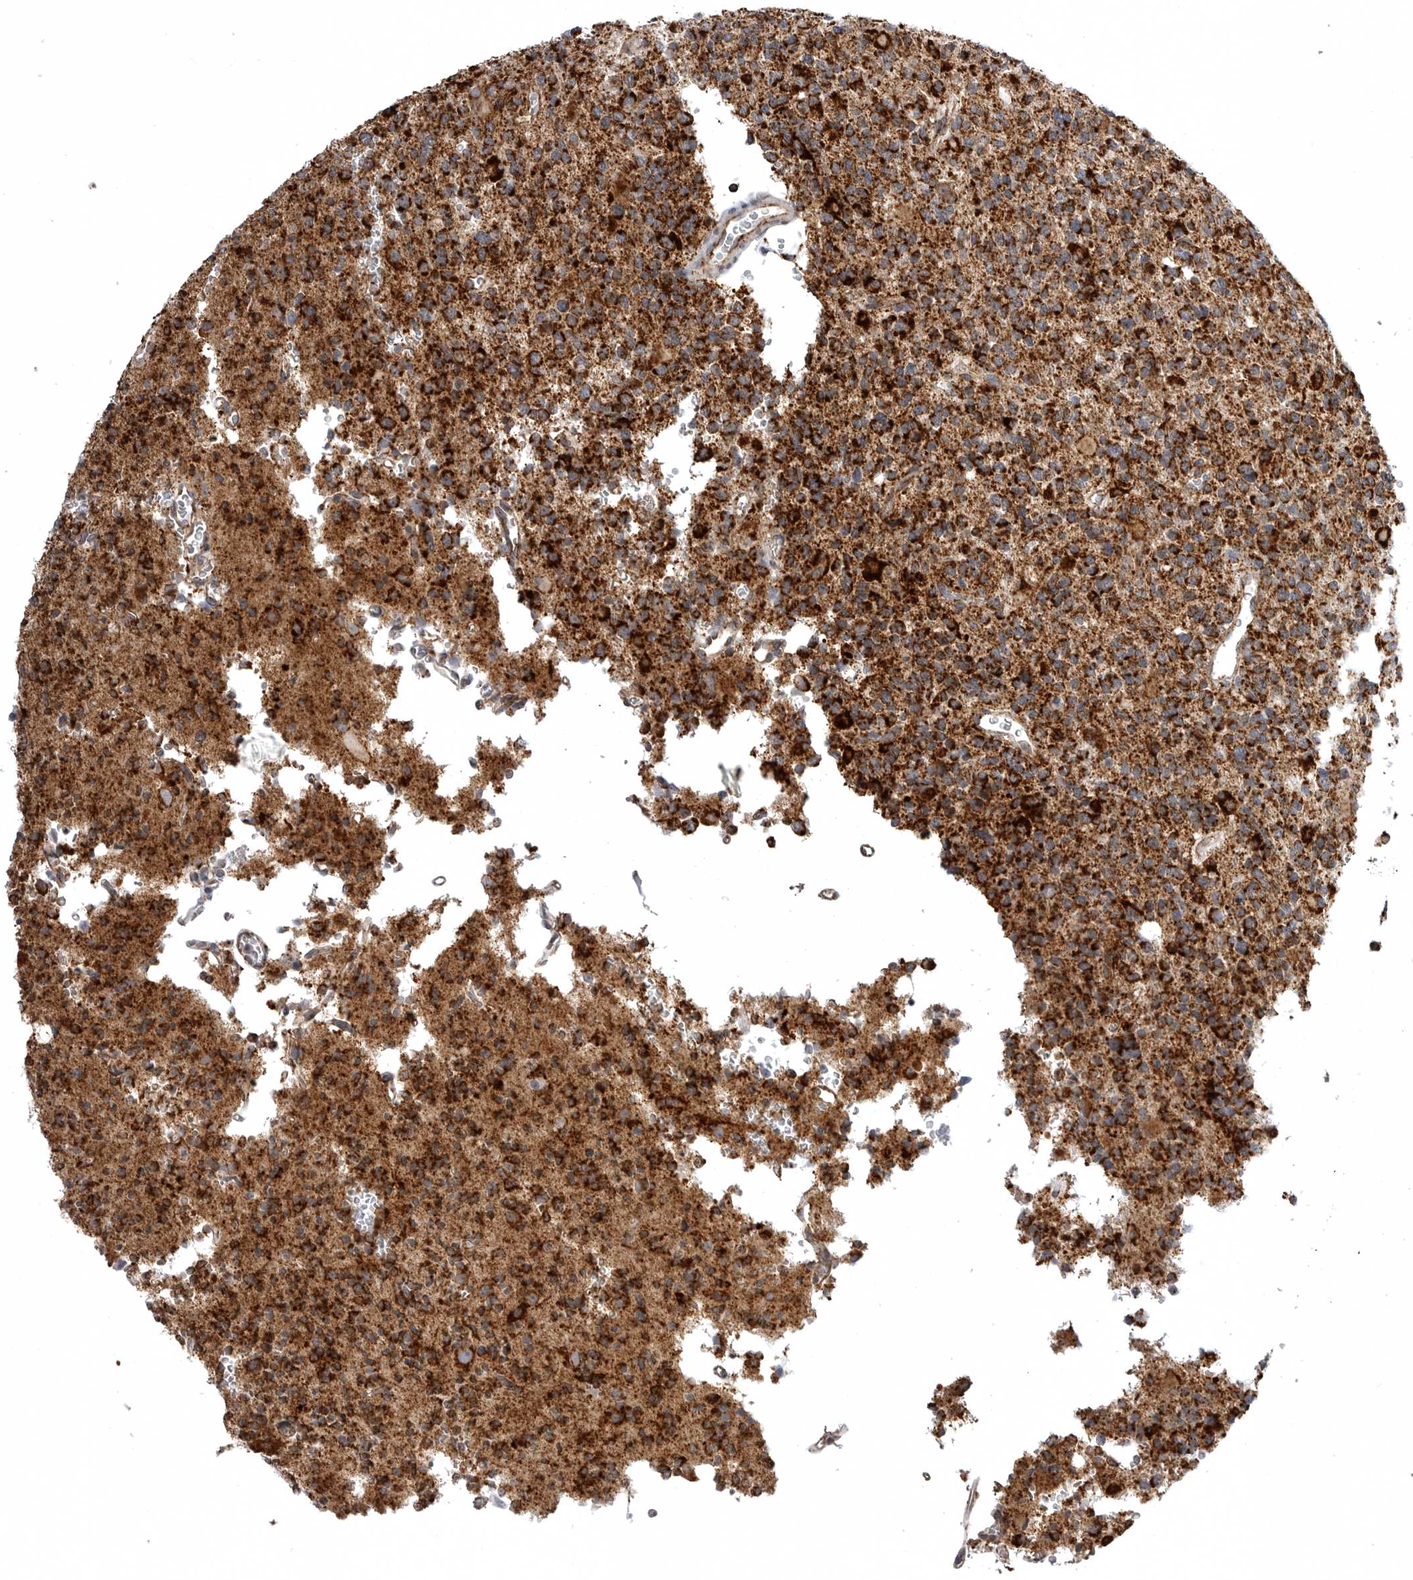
{"staining": {"intensity": "strong", "quantity": ">75%", "location": "cytoplasmic/membranous"}, "tissue": "glioma", "cell_type": "Tumor cells", "image_type": "cancer", "snomed": [{"axis": "morphology", "description": "Glioma, malignant, High grade"}, {"axis": "topography", "description": "Brain"}], "caption": "Glioma stained with a brown dye exhibits strong cytoplasmic/membranous positive expression in about >75% of tumor cells.", "gene": "TUFM", "patient": {"sex": "female", "age": 62}}